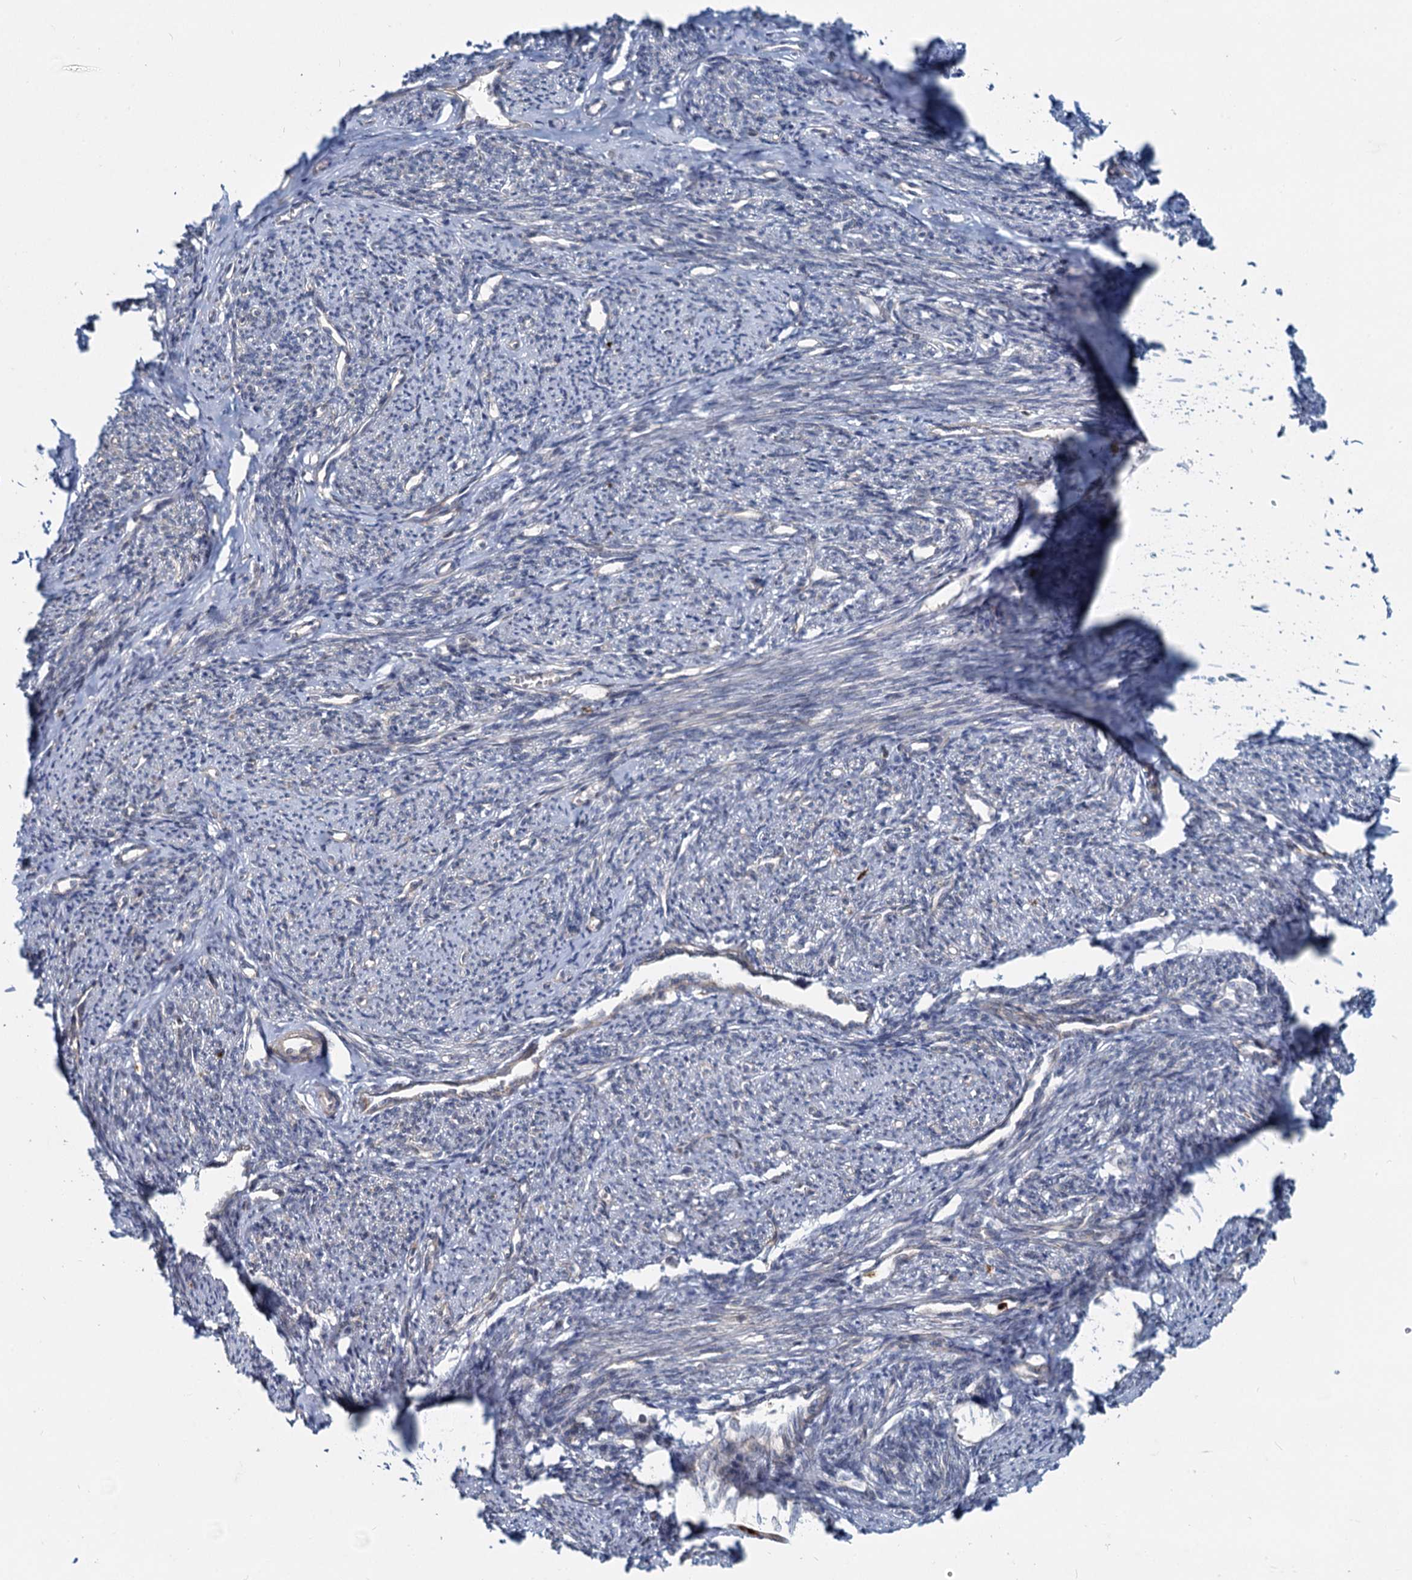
{"staining": {"intensity": "moderate", "quantity": "25%-75%", "location": "cytoplasmic/membranous"}, "tissue": "smooth muscle", "cell_type": "Smooth muscle cells", "image_type": "normal", "snomed": [{"axis": "morphology", "description": "Normal tissue, NOS"}, {"axis": "topography", "description": "Smooth muscle"}, {"axis": "topography", "description": "Uterus"}], "caption": "High-power microscopy captured an immunohistochemistry (IHC) photomicrograph of unremarkable smooth muscle, revealing moderate cytoplasmic/membranous expression in about 25%-75% of smooth muscle cells. The staining was performed using DAB, with brown indicating positive protein expression. Nuclei are stained blue with hematoxylin.", "gene": "ADCY2", "patient": {"sex": "female", "age": 59}}